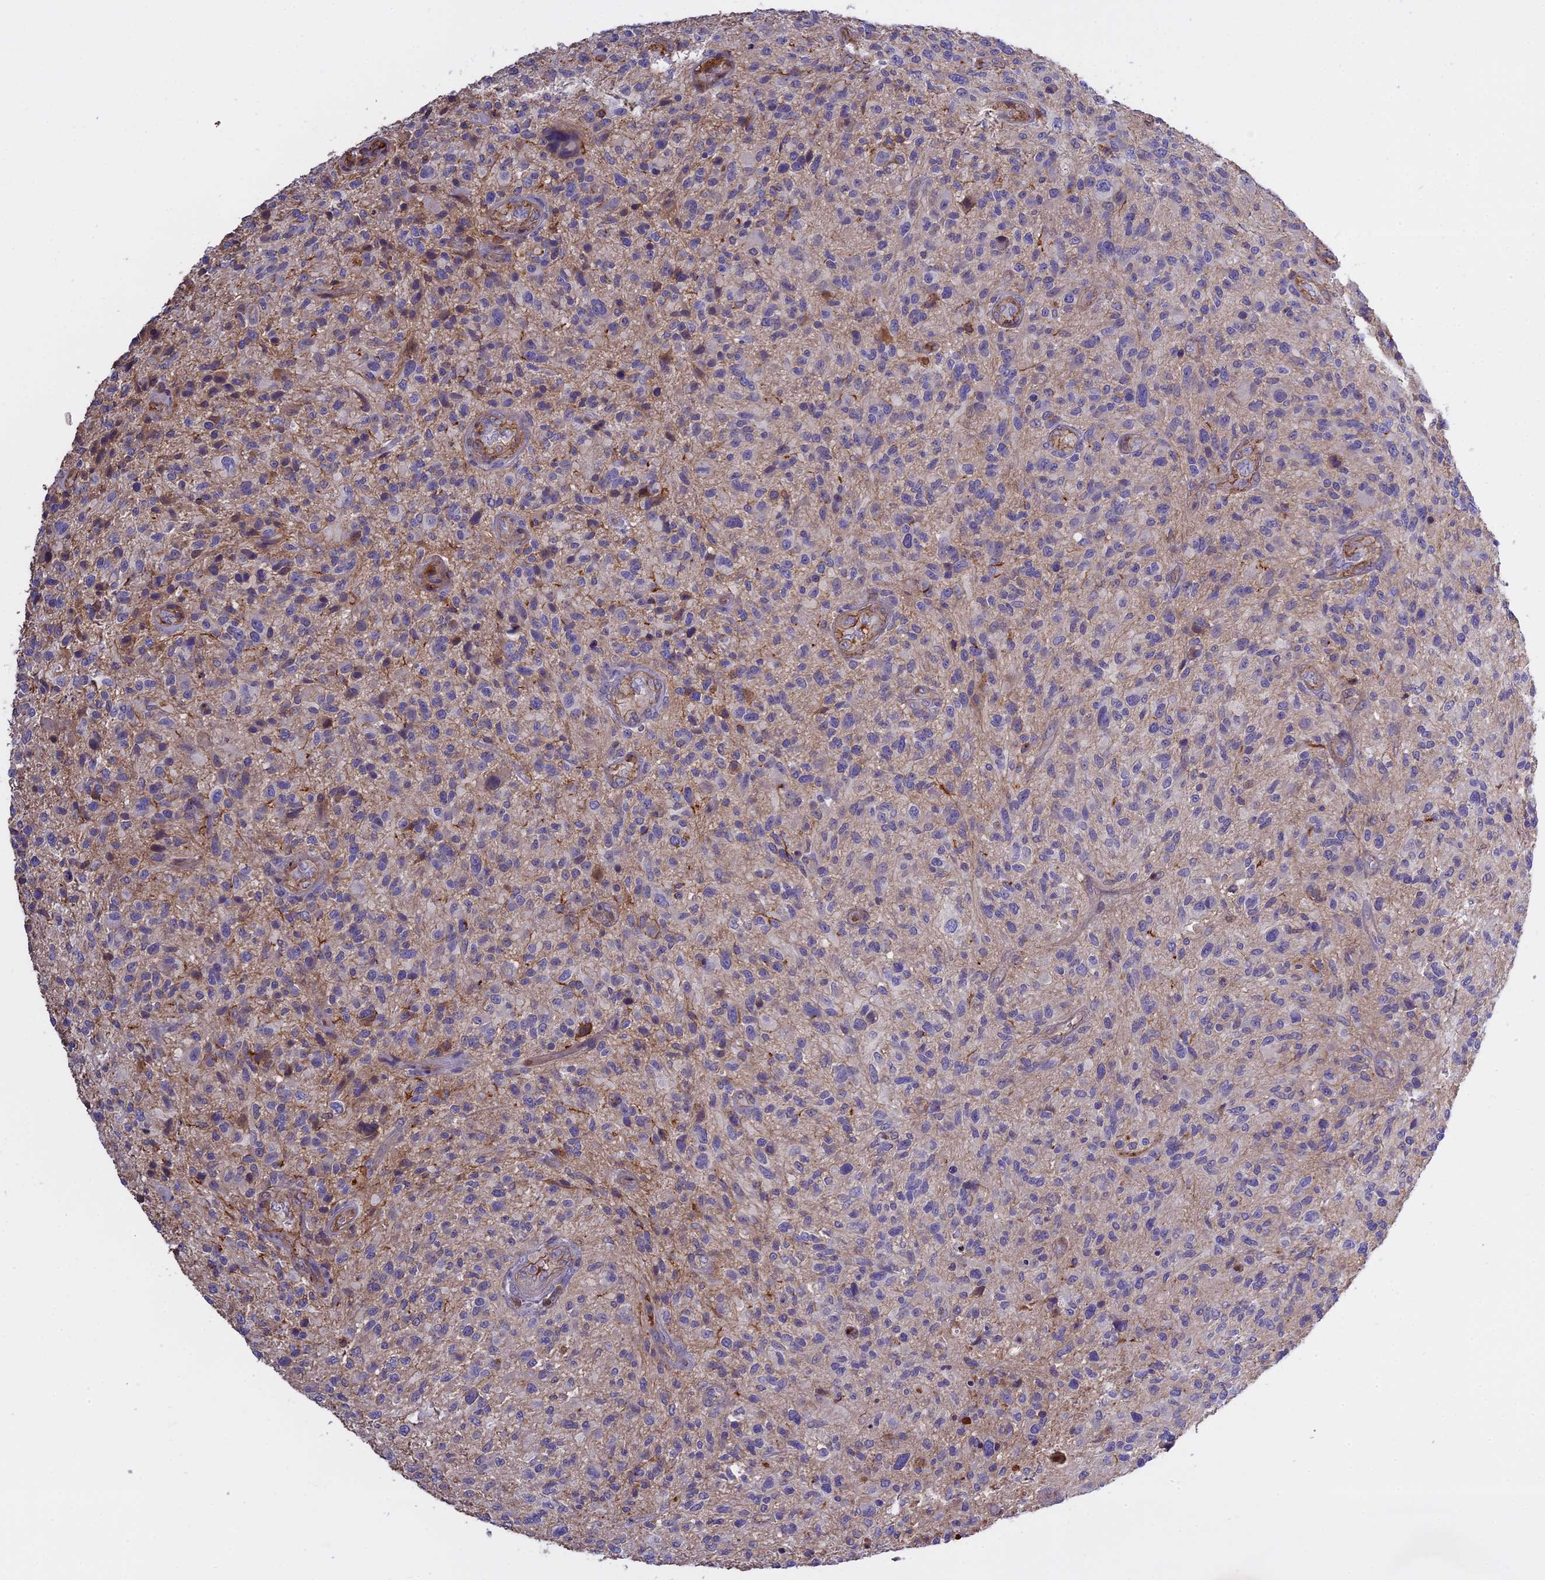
{"staining": {"intensity": "negative", "quantity": "none", "location": "none"}, "tissue": "glioma", "cell_type": "Tumor cells", "image_type": "cancer", "snomed": [{"axis": "morphology", "description": "Glioma, malignant, High grade"}, {"axis": "topography", "description": "Brain"}], "caption": "Glioma was stained to show a protein in brown. There is no significant expression in tumor cells.", "gene": "CFAP119", "patient": {"sex": "male", "age": 47}}